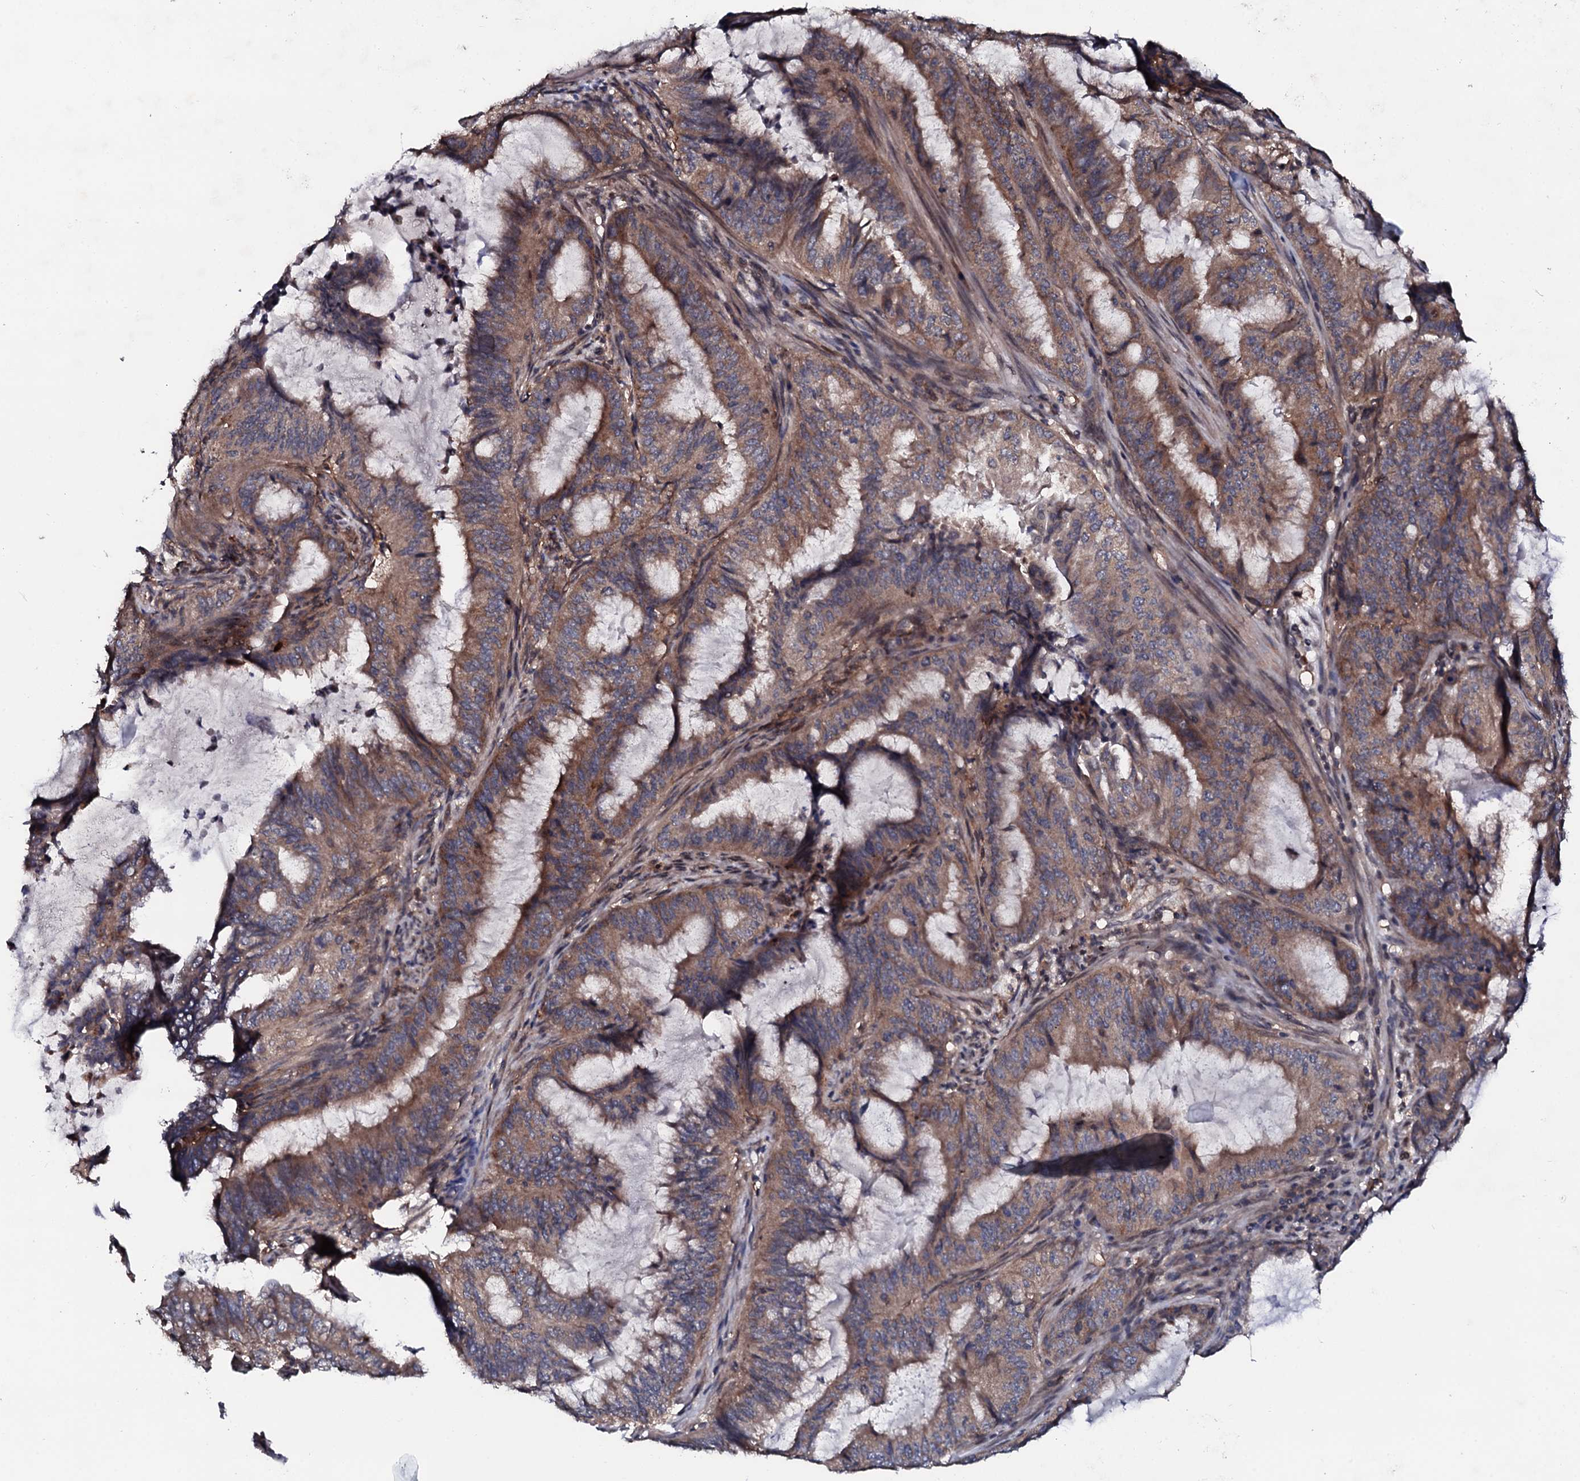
{"staining": {"intensity": "weak", "quantity": ">75%", "location": "cytoplasmic/membranous"}, "tissue": "endometrial cancer", "cell_type": "Tumor cells", "image_type": "cancer", "snomed": [{"axis": "morphology", "description": "Adenocarcinoma, NOS"}, {"axis": "topography", "description": "Endometrium"}], "caption": "The micrograph demonstrates a brown stain indicating the presence of a protein in the cytoplasmic/membranous of tumor cells in endometrial adenocarcinoma.", "gene": "EDC3", "patient": {"sex": "female", "age": 51}}